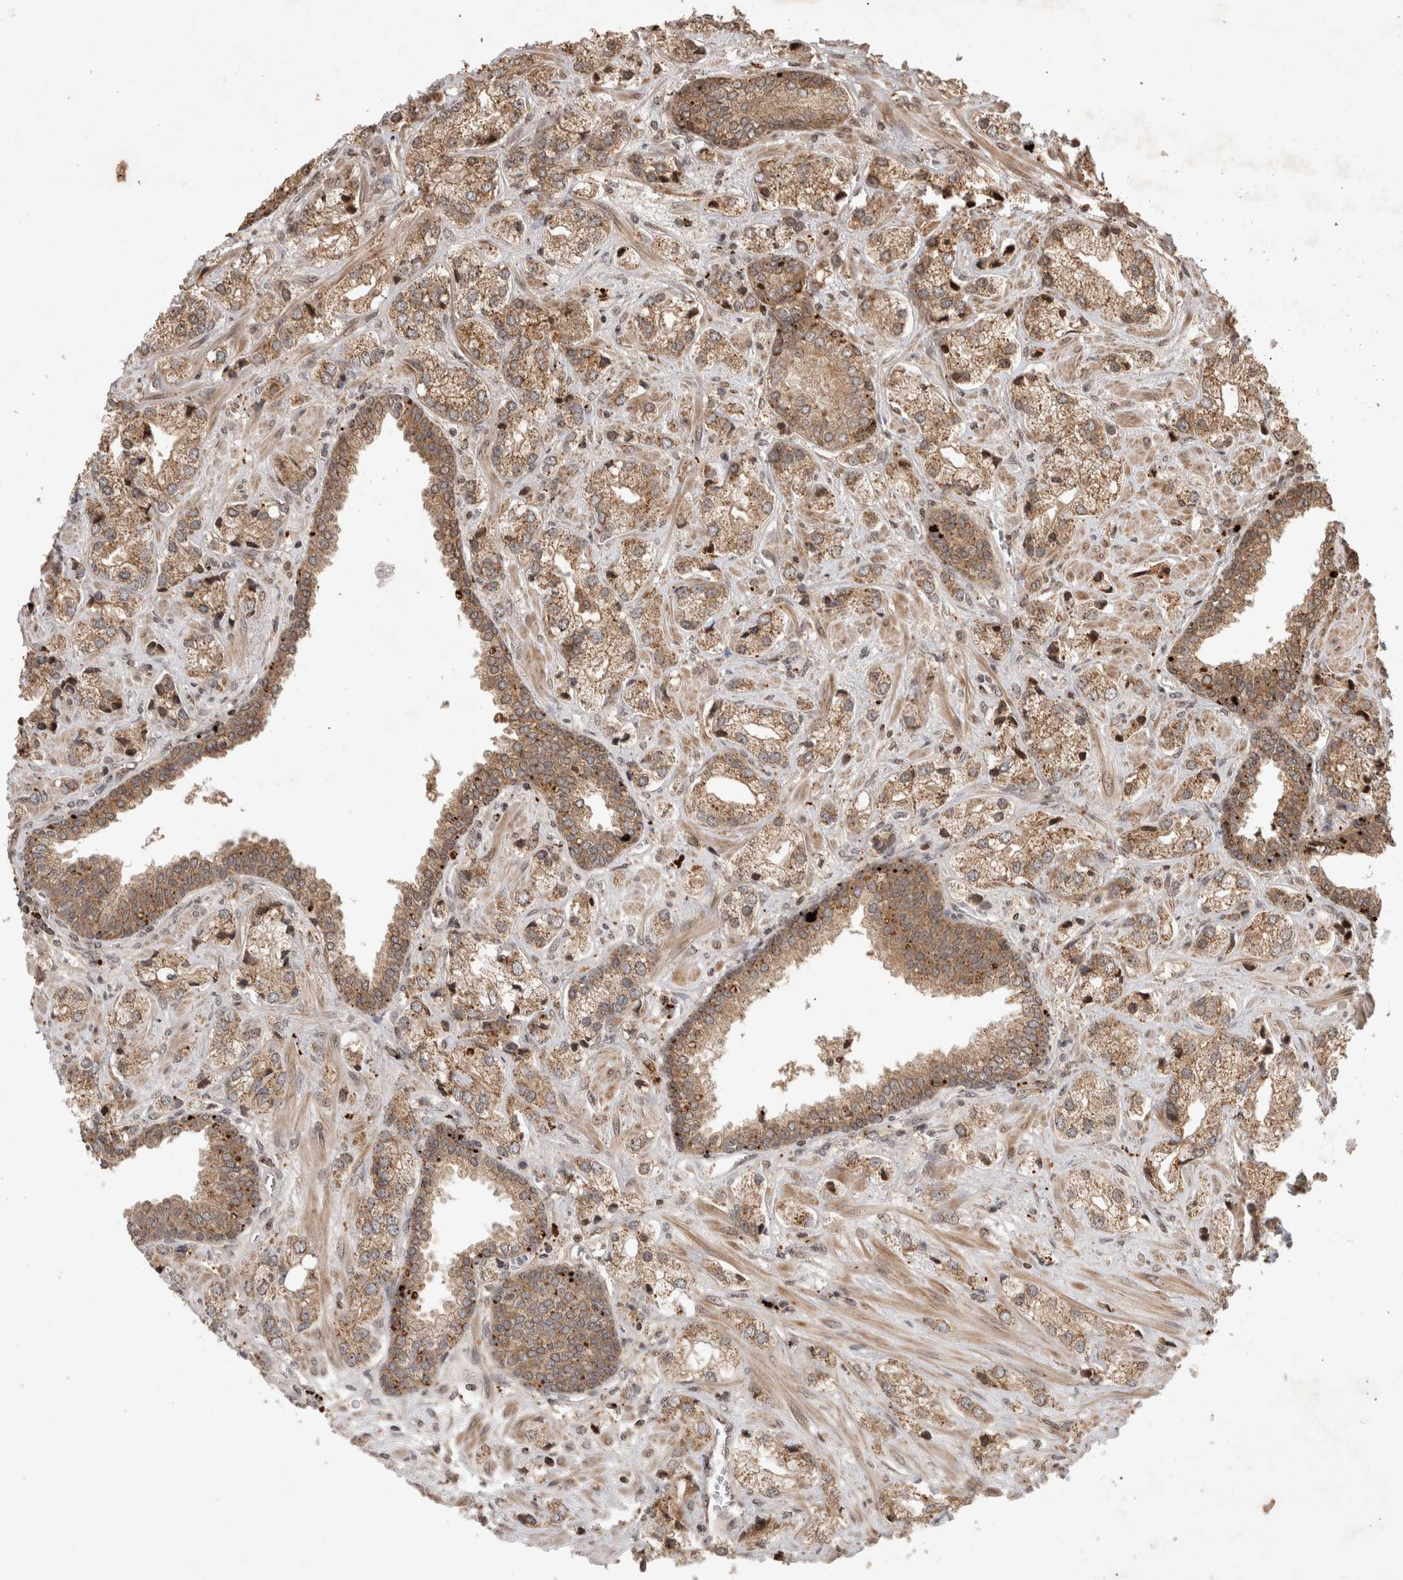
{"staining": {"intensity": "moderate", "quantity": ">75%", "location": "cytoplasmic/membranous"}, "tissue": "prostate cancer", "cell_type": "Tumor cells", "image_type": "cancer", "snomed": [{"axis": "morphology", "description": "Adenocarcinoma, High grade"}, {"axis": "topography", "description": "Prostate"}], "caption": "Brown immunohistochemical staining in prostate cancer (adenocarcinoma (high-grade)) exhibits moderate cytoplasmic/membranous staining in approximately >75% of tumor cells. (DAB = brown stain, brightfield microscopy at high magnification).", "gene": "FAM221A", "patient": {"sex": "male", "age": 66}}